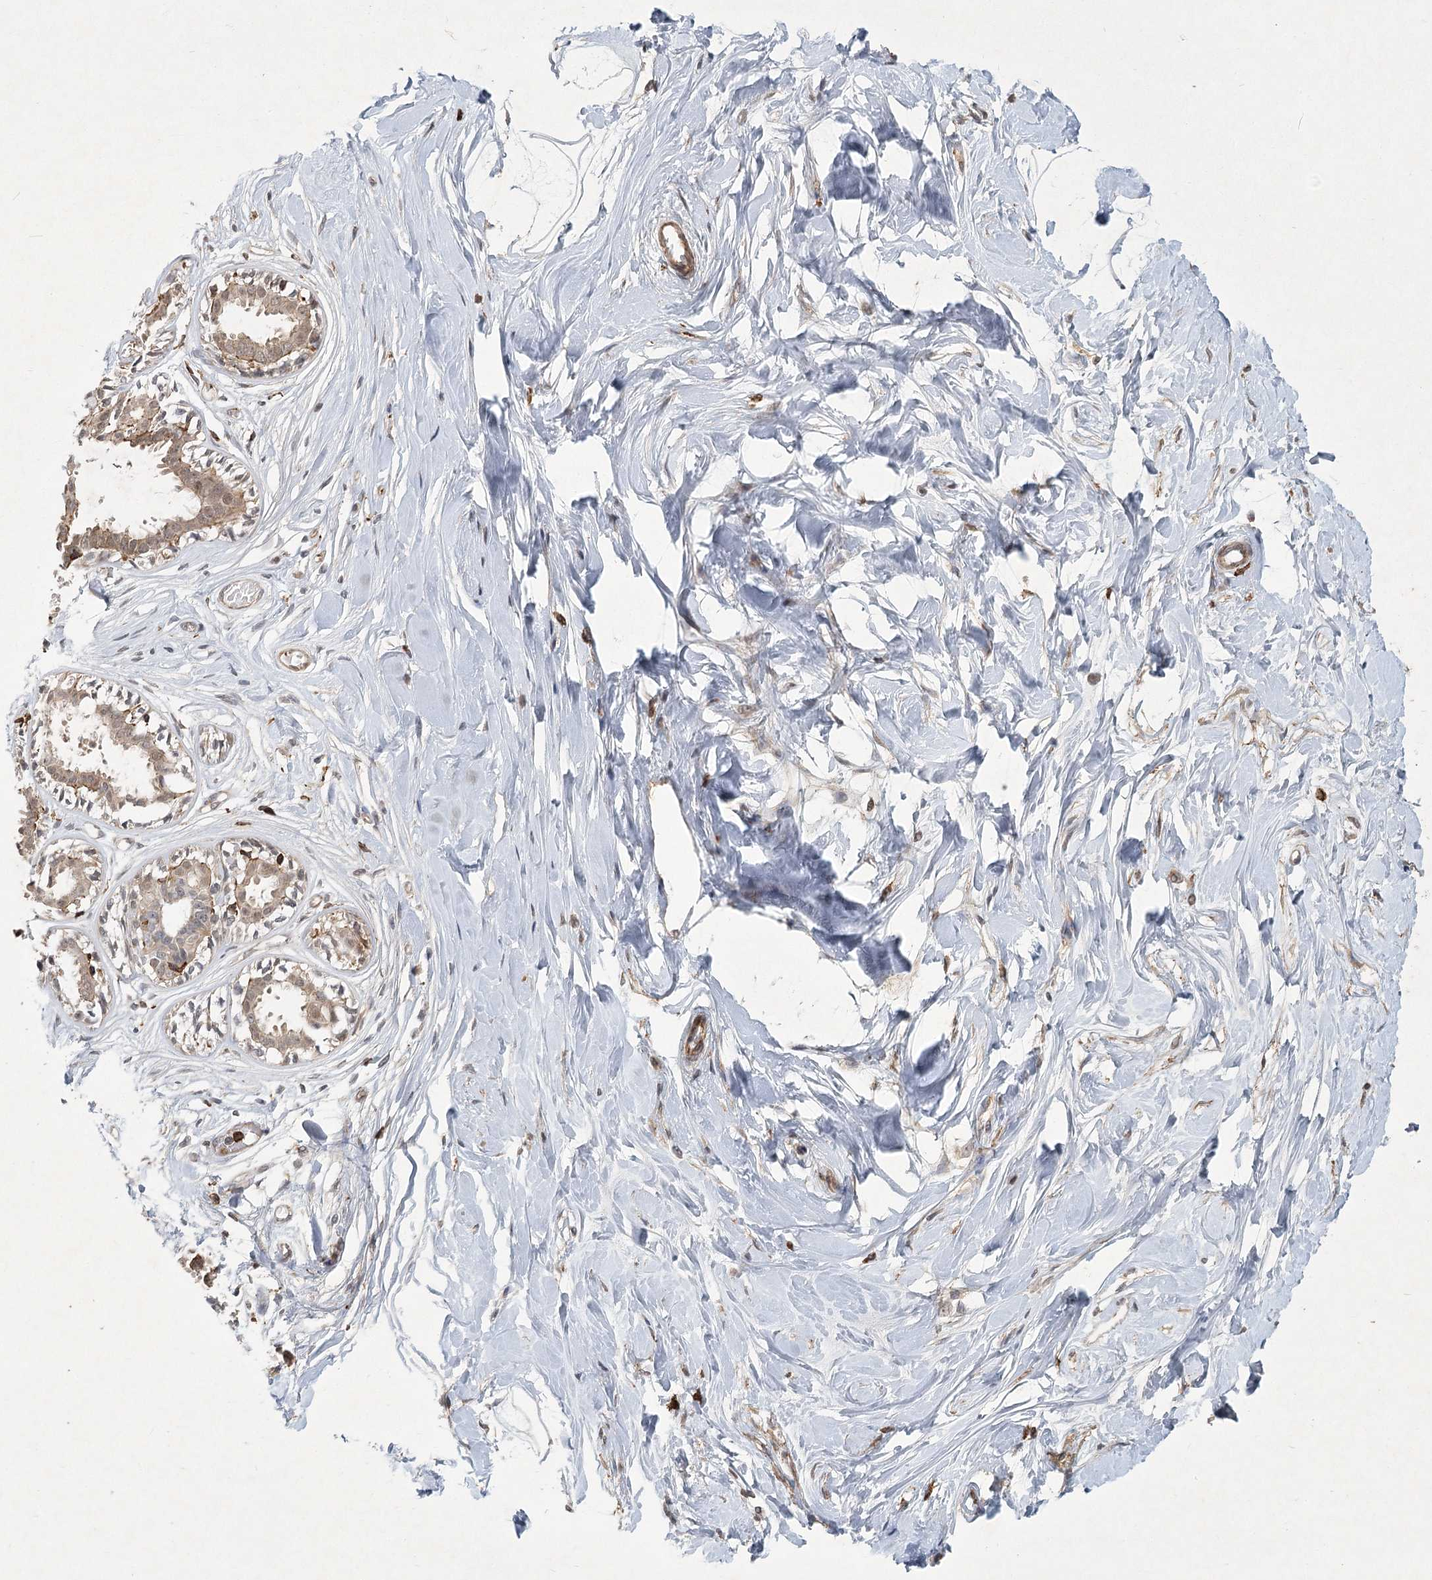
{"staining": {"intensity": "negative", "quantity": "none", "location": "none"}, "tissue": "breast", "cell_type": "Adipocytes", "image_type": "normal", "snomed": [{"axis": "morphology", "description": "Normal tissue, NOS"}, {"axis": "topography", "description": "Breast"}], "caption": "This is a image of immunohistochemistry (IHC) staining of unremarkable breast, which shows no expression in adipocytes.", "gene": "MEPE", "patient": {"sex": "female", "age": 45}}